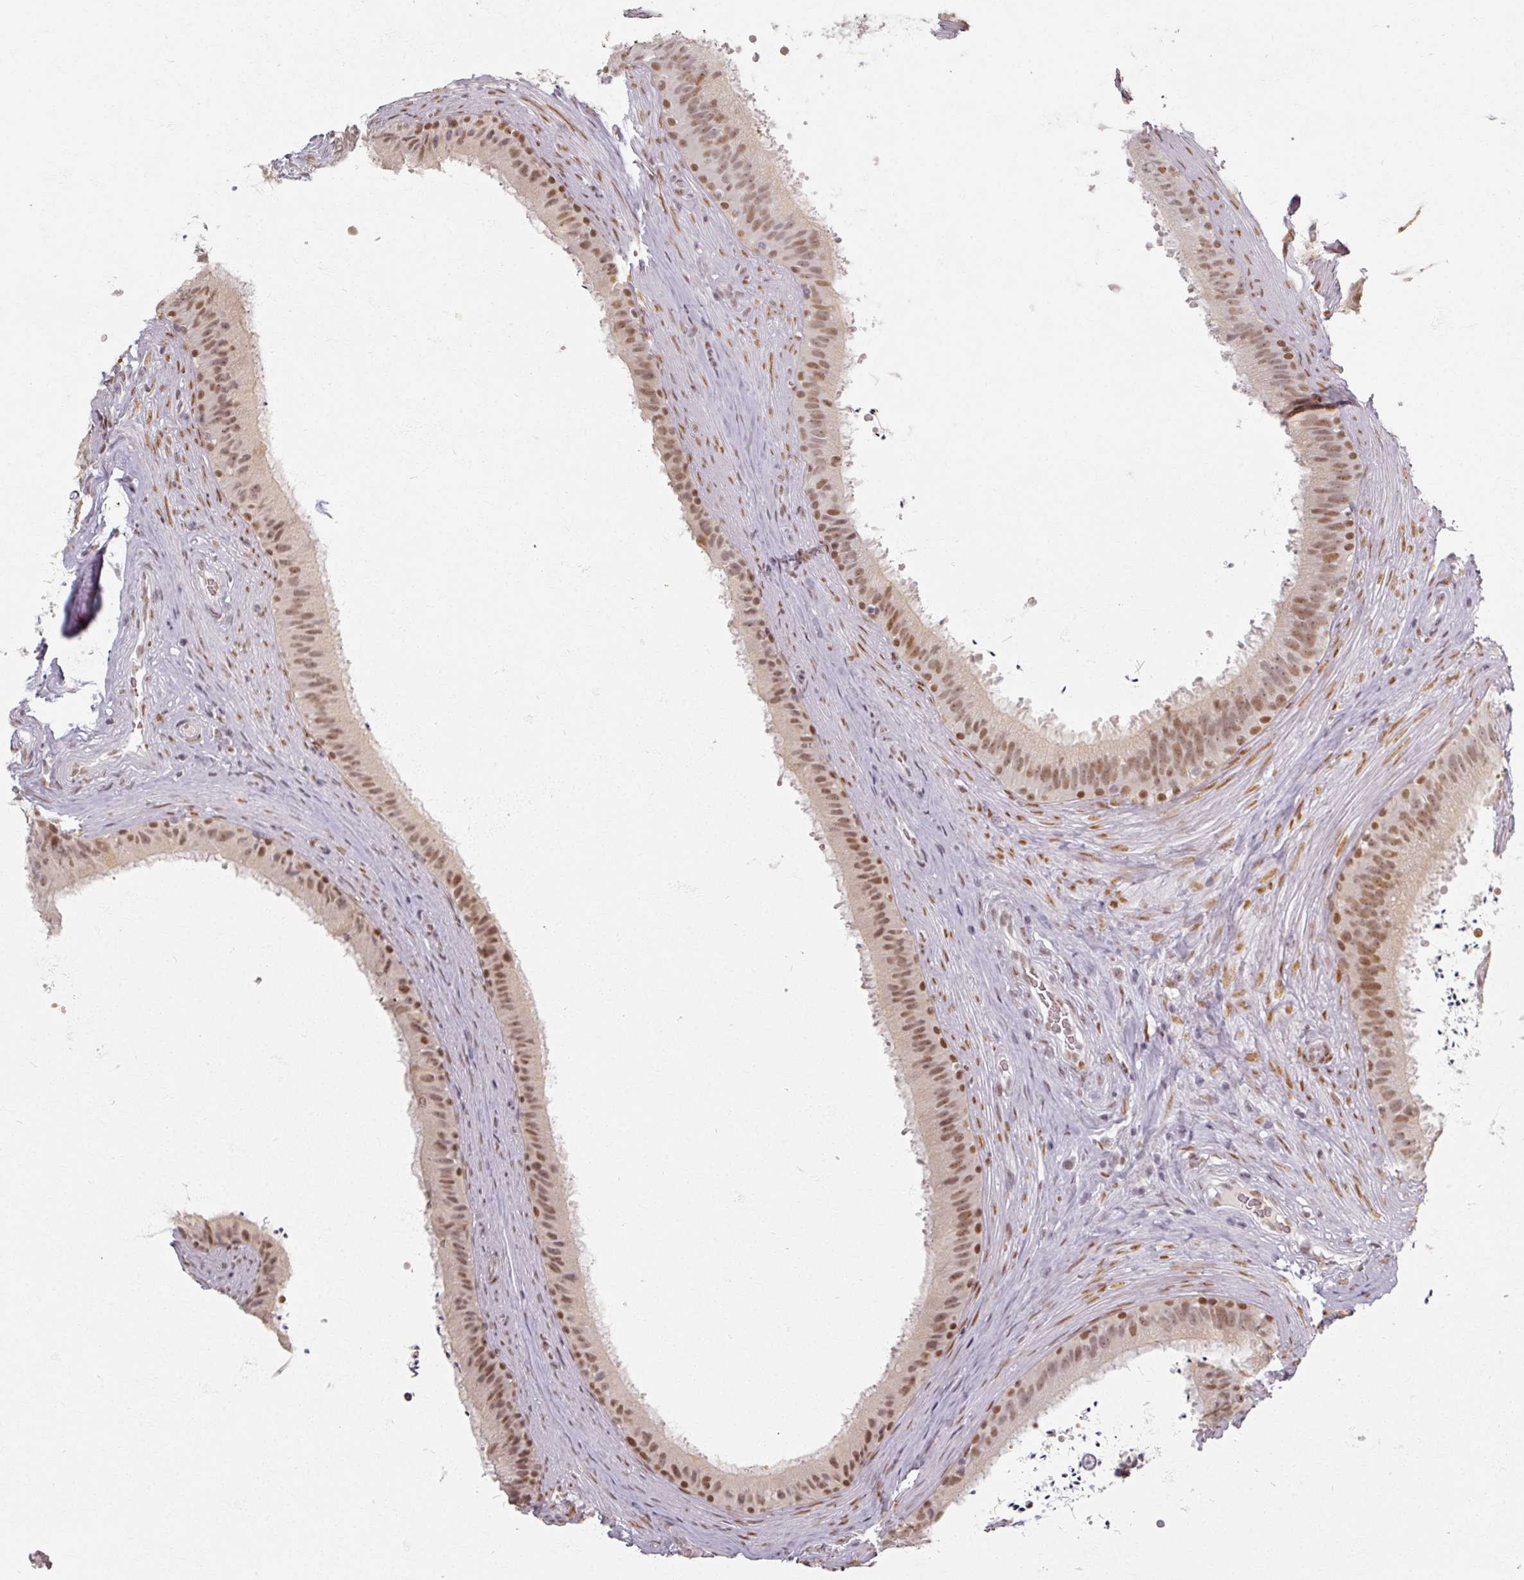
{"staining": {"intensity": "moderate", "quantity": ">75%", "location": "nuclear"}, "tissue": "epididymis", "cell_type": "Glandular cells", "image_type": "normal", "snomed": [{"axis": "morphology", "description": "Normal tissue, NOS"}, {"axis": "topography", "description": "Testis"}, {"axis": "topography", "description": "Epididymis"}], "caption": "Epididymis was stained to show a protein in brown. There is medium levels of moderate nuclear expression in about >75% of glandular cells. Nuclei are stained in blue.", "gene": "RIPOR3", "patient": {"sex": "male", "age": 41}}